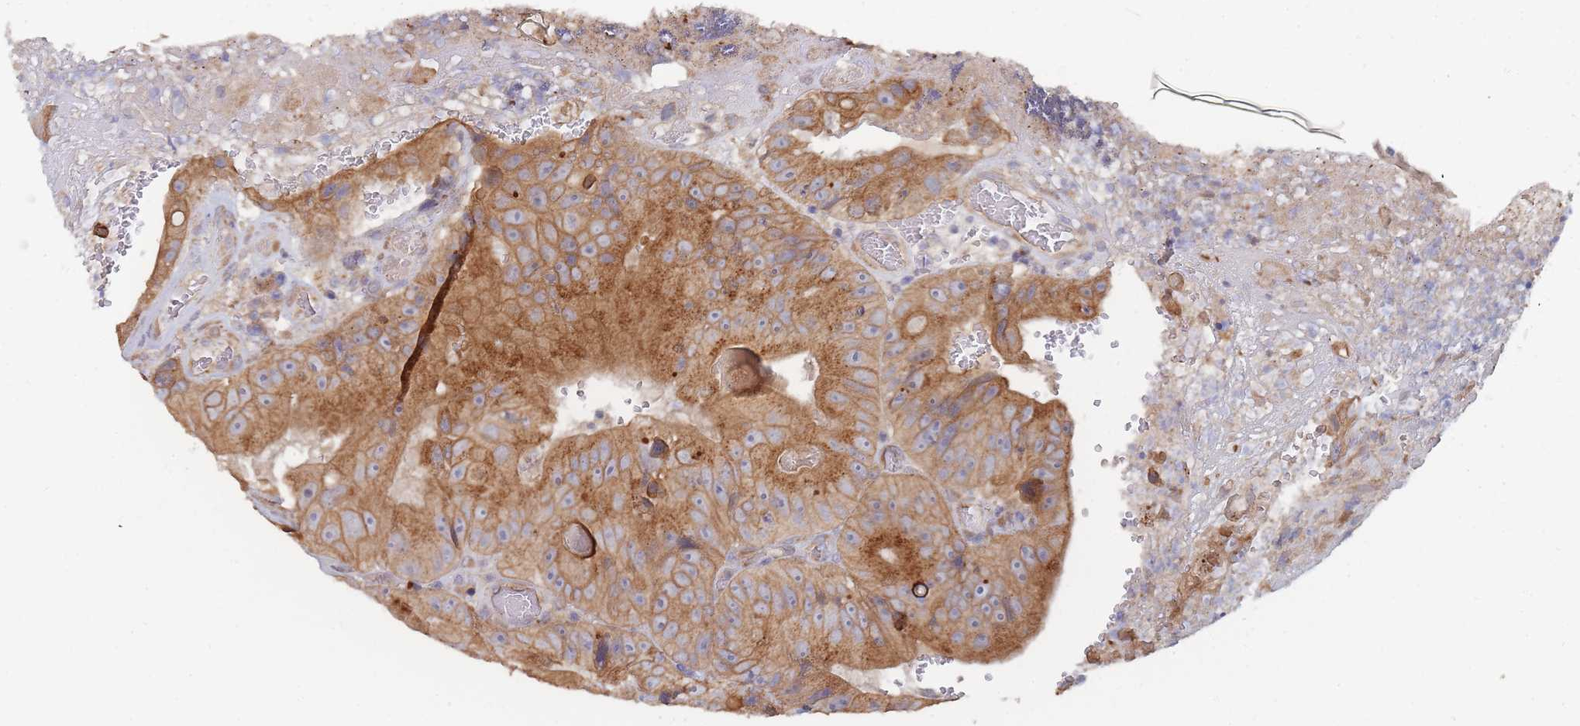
{"staining": {"intensity": "moderate", "quantity": ">75%", "location": "cytoplasmic/membranous"}, "tissue": "colorectal cancer", "cell_type": "Tumor cells", "image_type": "cancer", "snomed": [{"axis": "morphology", "description": "Adenocarcinoma, NOS"}, {"axis": "topography", "description": "Colon"}], "caption": "Colorectal cancer stained for a protein (brown) exhibits moderate cytoplasmic/membranous positive staining in approximately >75% of tumor cells.", "gene": "SLC35F5", "patient": {"sex": "female", "age": 86}}